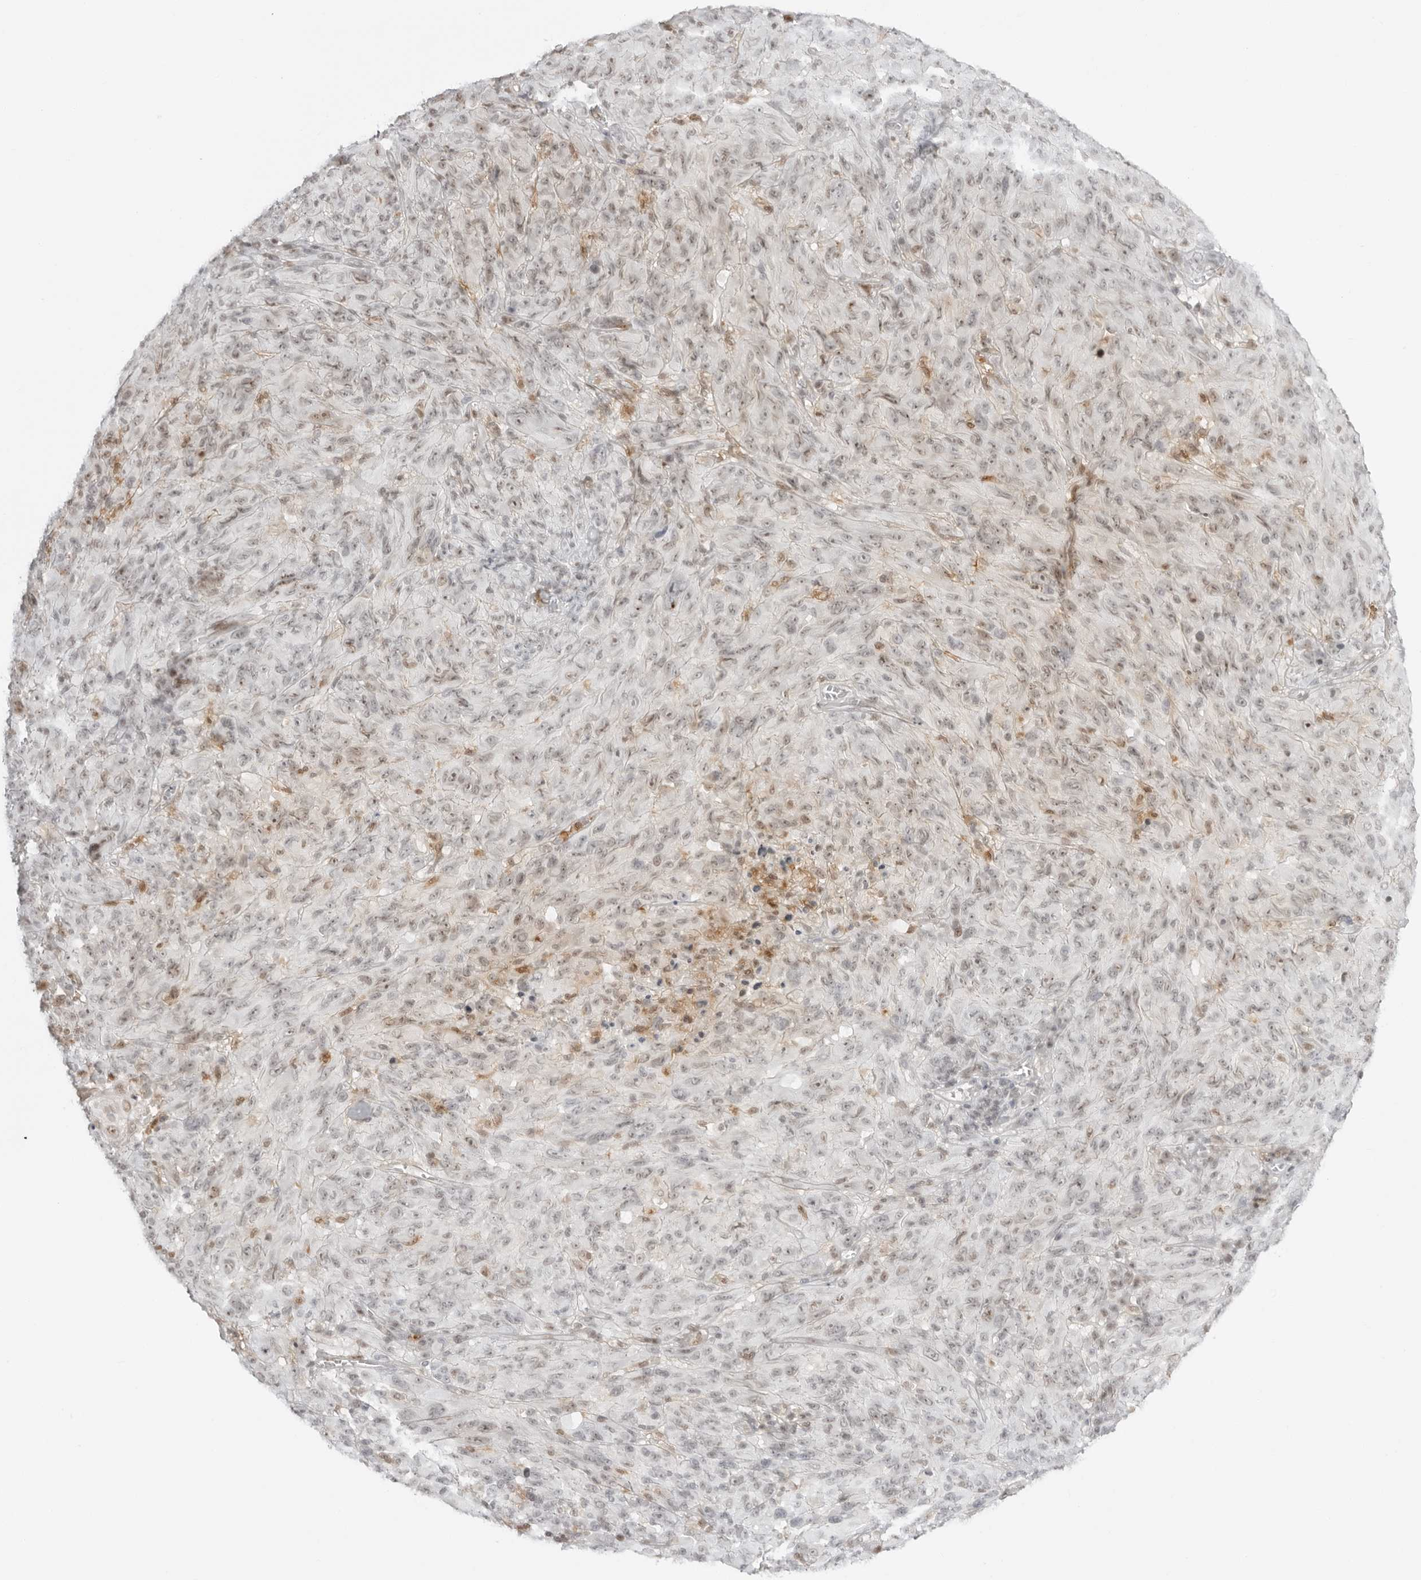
{"staining": {"intensity": "negative", "quantity": "none", "location": "none"}, "tissue": "melanoma", "cell_type": "Tumor cells", "image_type": "cancer", "snomed": [{"axis": "morphology", "description": "Malignant melanoma, NOS"}, {"axis": "topography", "description": "Skin of head"}], "caption": "DAB (3,3'-diaminobenzidine) immunohistochemical staining of malignant melanoma demonstrates no significant positivity in tumor cells.", "gene": "RNF146", "patient": {"sex": "male", "age": 96}}